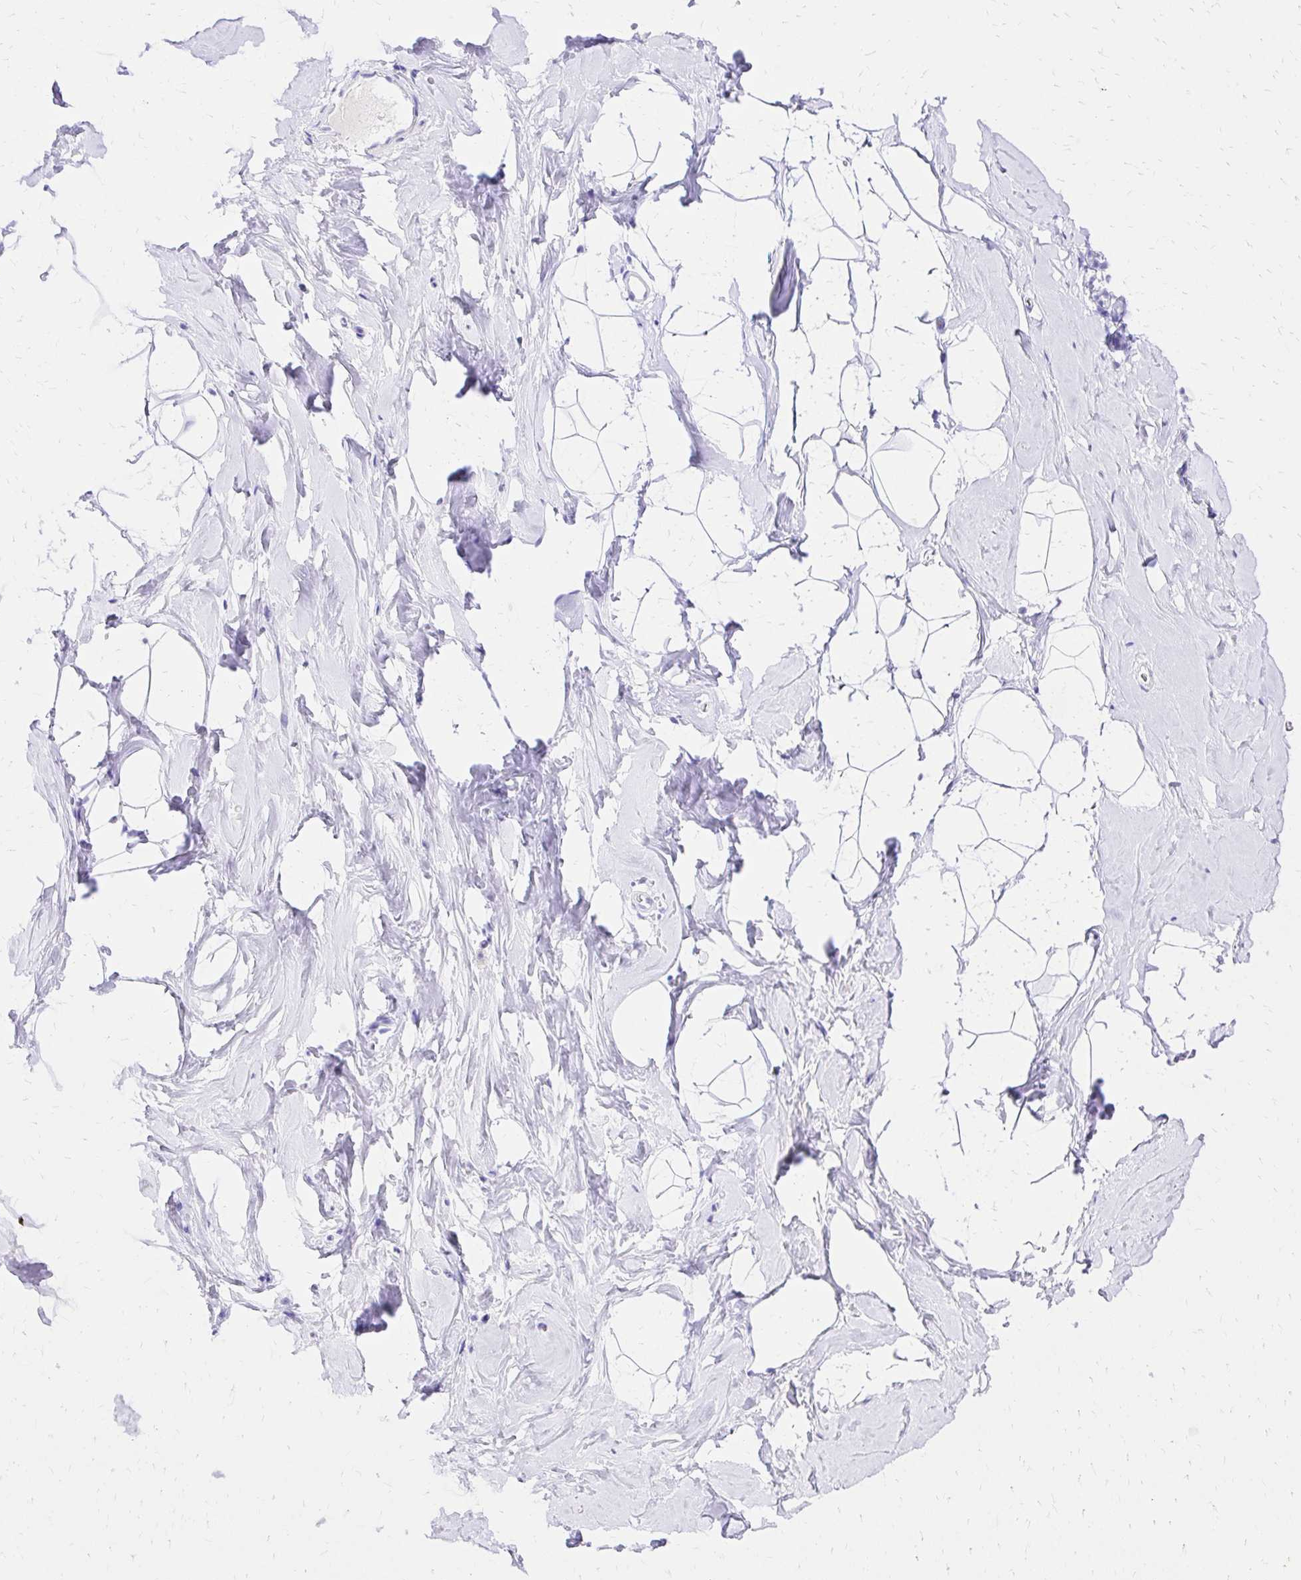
{"staining": {"intensity": "negative", "quantity": "none", "location": "none"}, "tissue": "breast", "cell_type": "Adipocytes", "image_type": "normal", "snomed": [{"axis": "morphology", "description": "Normal tissue, NOS"}, {"axis": "topography", "description": "Breast"}], "caption": "There is no significant positivity in adipocytes of breast. Nuclei are stained in blue.", "gene": "S100G", "patient": {"sex": "female", "age": 32}}